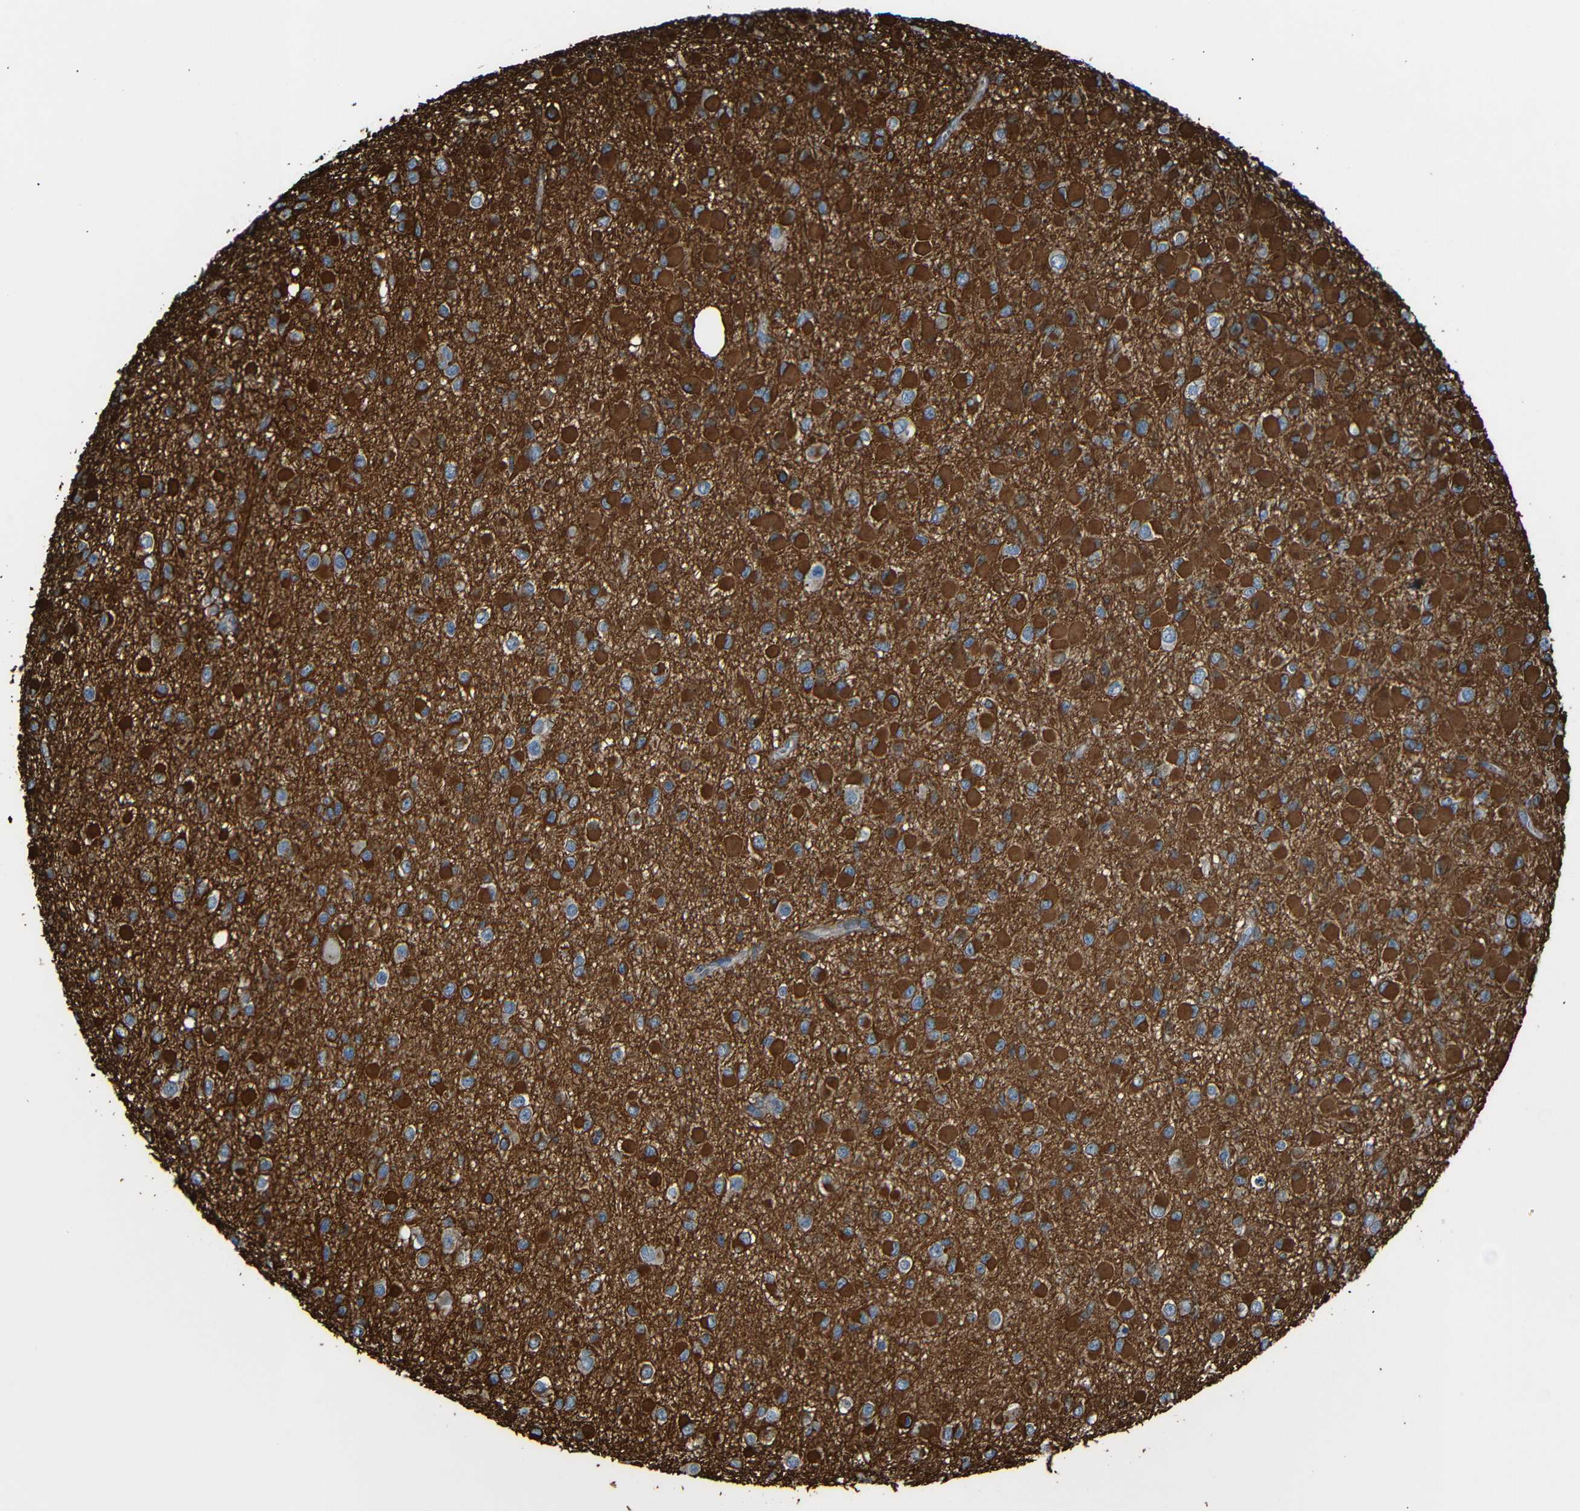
{"staining": {"intensity": "strong", "quantity": ">75%", "location": "cytoplasmic/membranous"}, "tissue": "glioma", "cell_type": "Tumor cells", "image_type": "cancer", "snomed": [{"axis": "morphology", "description": "Glioma, malignant, Low grade"}, {"axis": "topography", "description": "Brain"}], "caption": "Human malignant glioma (low-grade) stained with a protein marker reveals strong staining in tumor cells.", "gene": "AKAP9", "patient": {"sex": "male", "age": 42}}